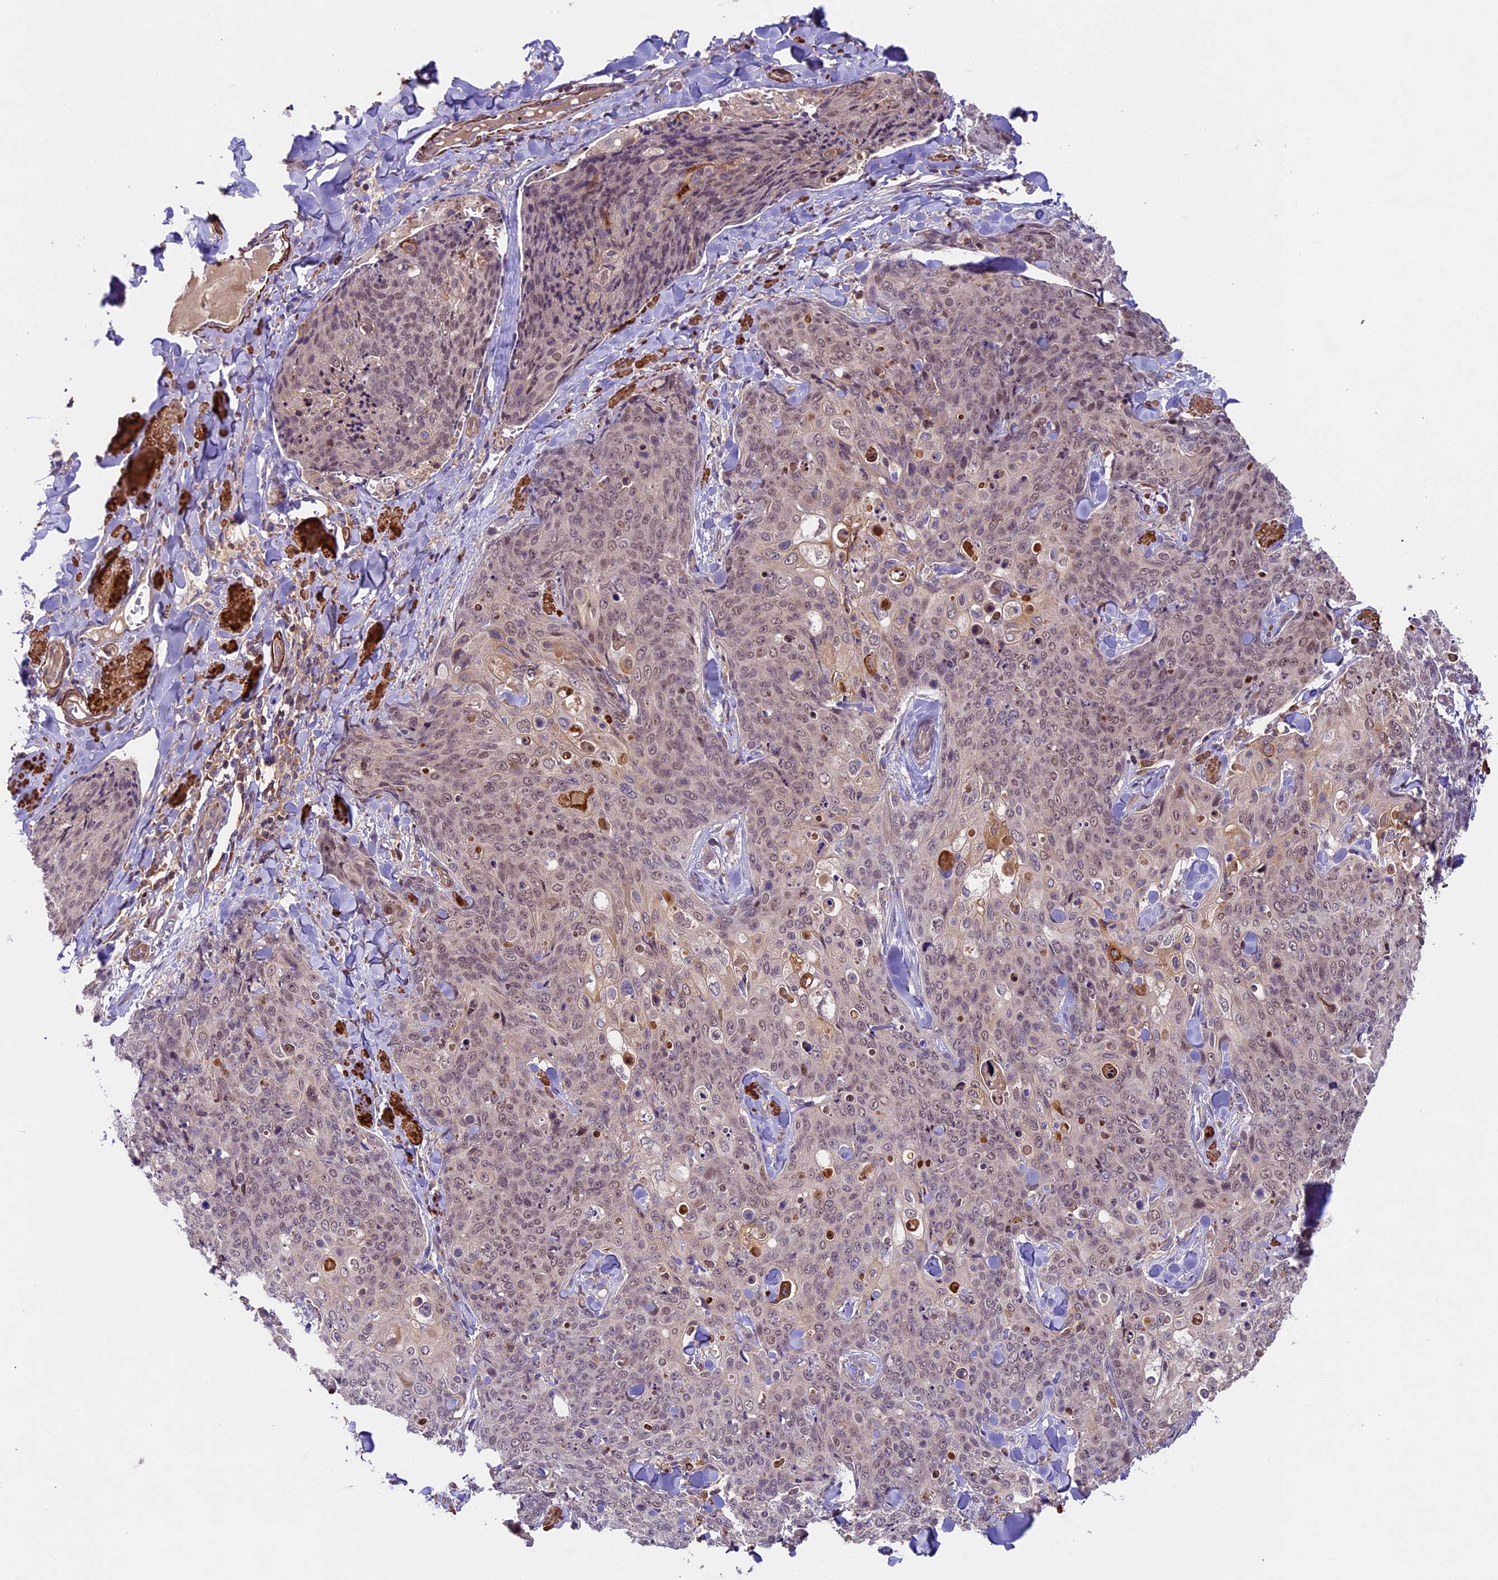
{"staining": {"intensity": "weak", "quantity": ">75%", "location": "nuclear"}, "tissue": "skin cancer", "cell_type": "Tumor cells", "image_type": "cancer", "snomed": [{"axis": "morphology", "description": "Squamous cell carcinoma, NOS"}, {"axis": "topography", "description": "Skin"}, {"axis": "topography", "description": "Vulva"}], "caption": "Human skin squamous cell carcinoma stained with a protein marker displays weak staining in tumor cells.", "gene": "TBC1D1", "patient": {"sex": "female", "age": 85}}